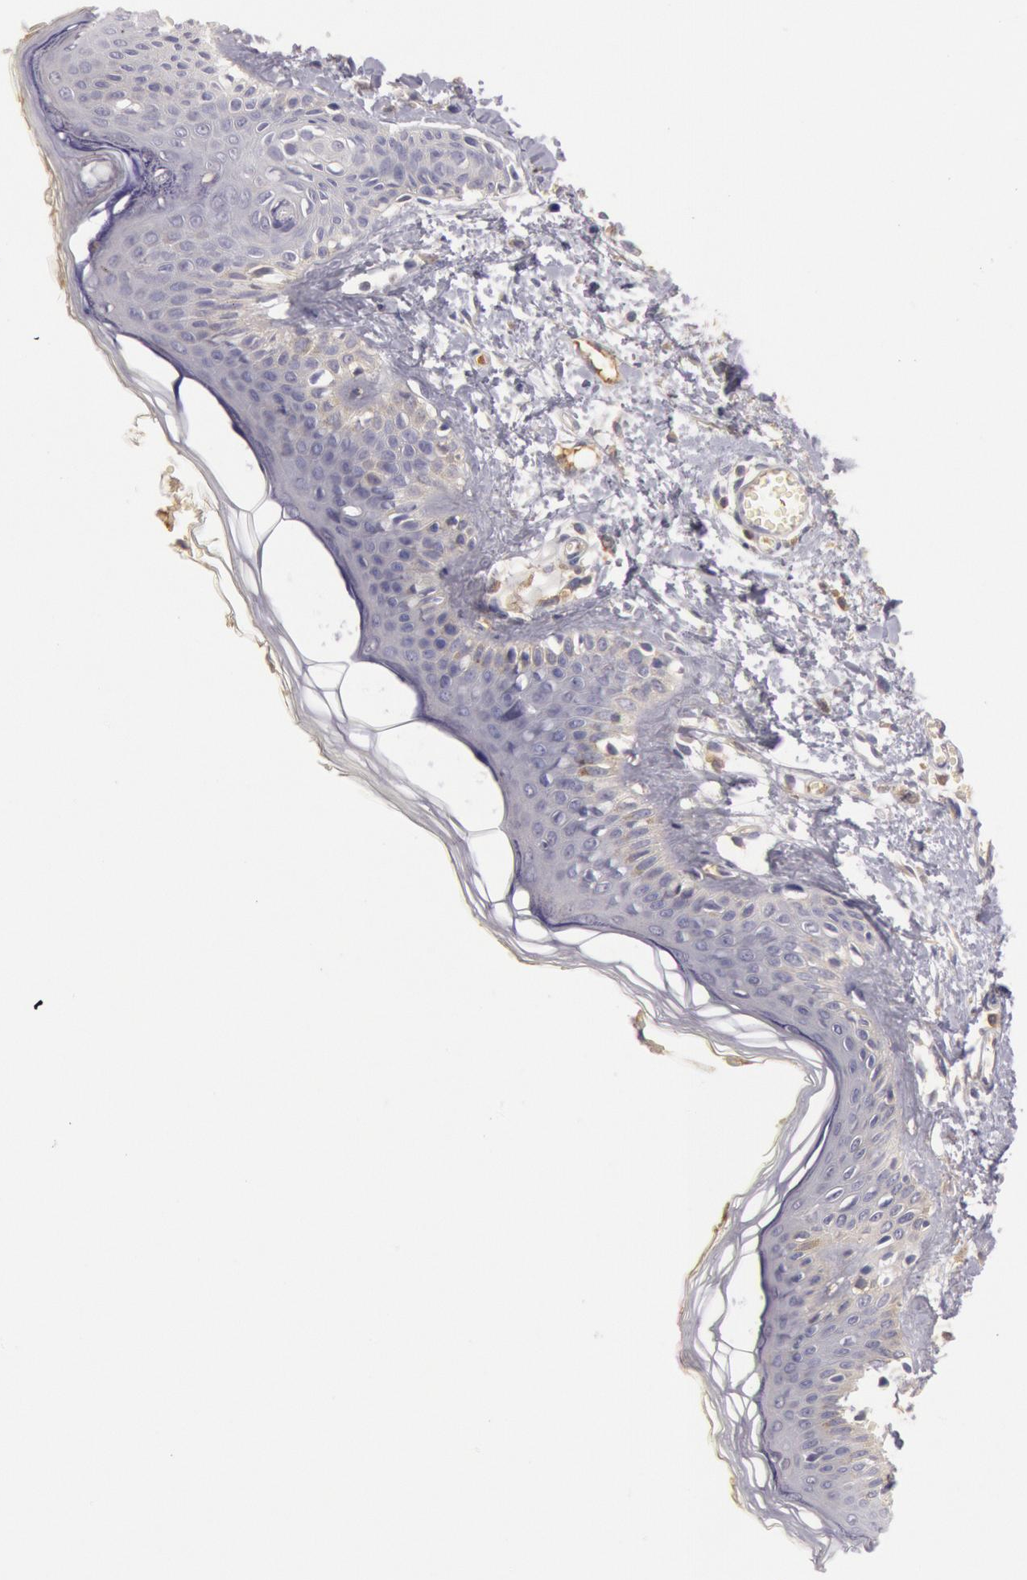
{"staining": {"intensity": "negative", "quantity": "none", "location": "none"}, "tissue": "skin", "cell_type": "Fibroblasts", "image_type": "normal", "snomed": [{"axis": "morphology", "description": "Normal tissue, NOS"}, {"axis": "morphology", "description": "Sarcoma, NOS"}, {"axis": "topography", "description": "Skin"}, {"axis": "topography", "description": "Soft tissue"}], "caption": "IHC micrograph of unremarkable skin: human skin stained with DAB reveals no significant protein positivity in fibroblasts.", "gene": "C1R", "patient": {"sex": "female", "age": 51}}